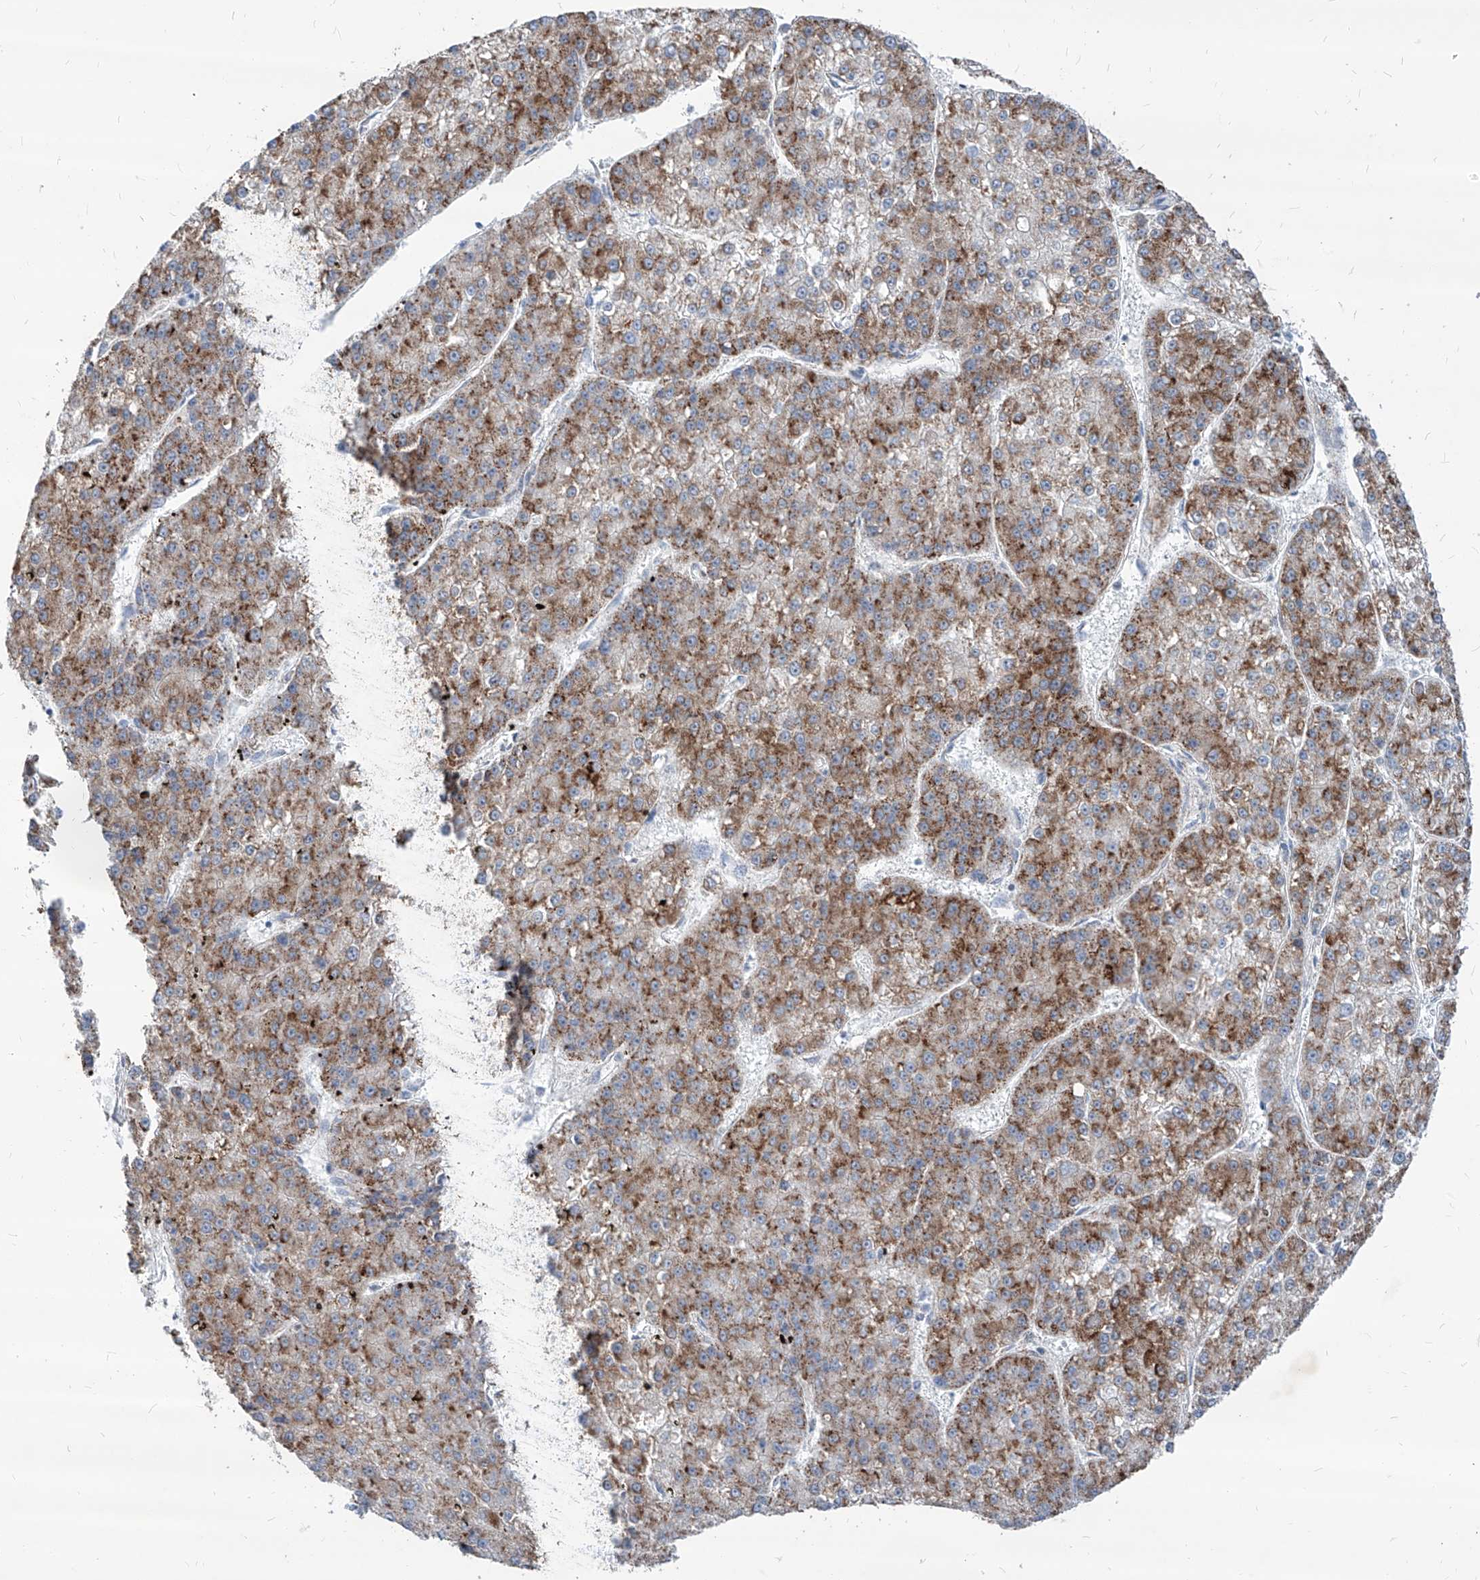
{"staining": {"intensity": "moderate", "quantity": ">75%", "location": "cytoplasmic/membranous"}, "tissue": "liver cancer", "cell_type": "Tumor cells", "image_type": "cancer", "snomed": [{"axis": "morphology", "description": "Carcinoma, Hepatocellular, NOS"}, {"axis": "topography", "description": "Liver"}], "caption": "A histopathology image showing moderate cytoplasmic/membranous staining in about >75% of tumor cells in hepatocellular carcinoma (liver), as visualized by brown immunohistochemical staining.", "gene": "AGPS", "patient": {"sex": "female", "age": 73}}